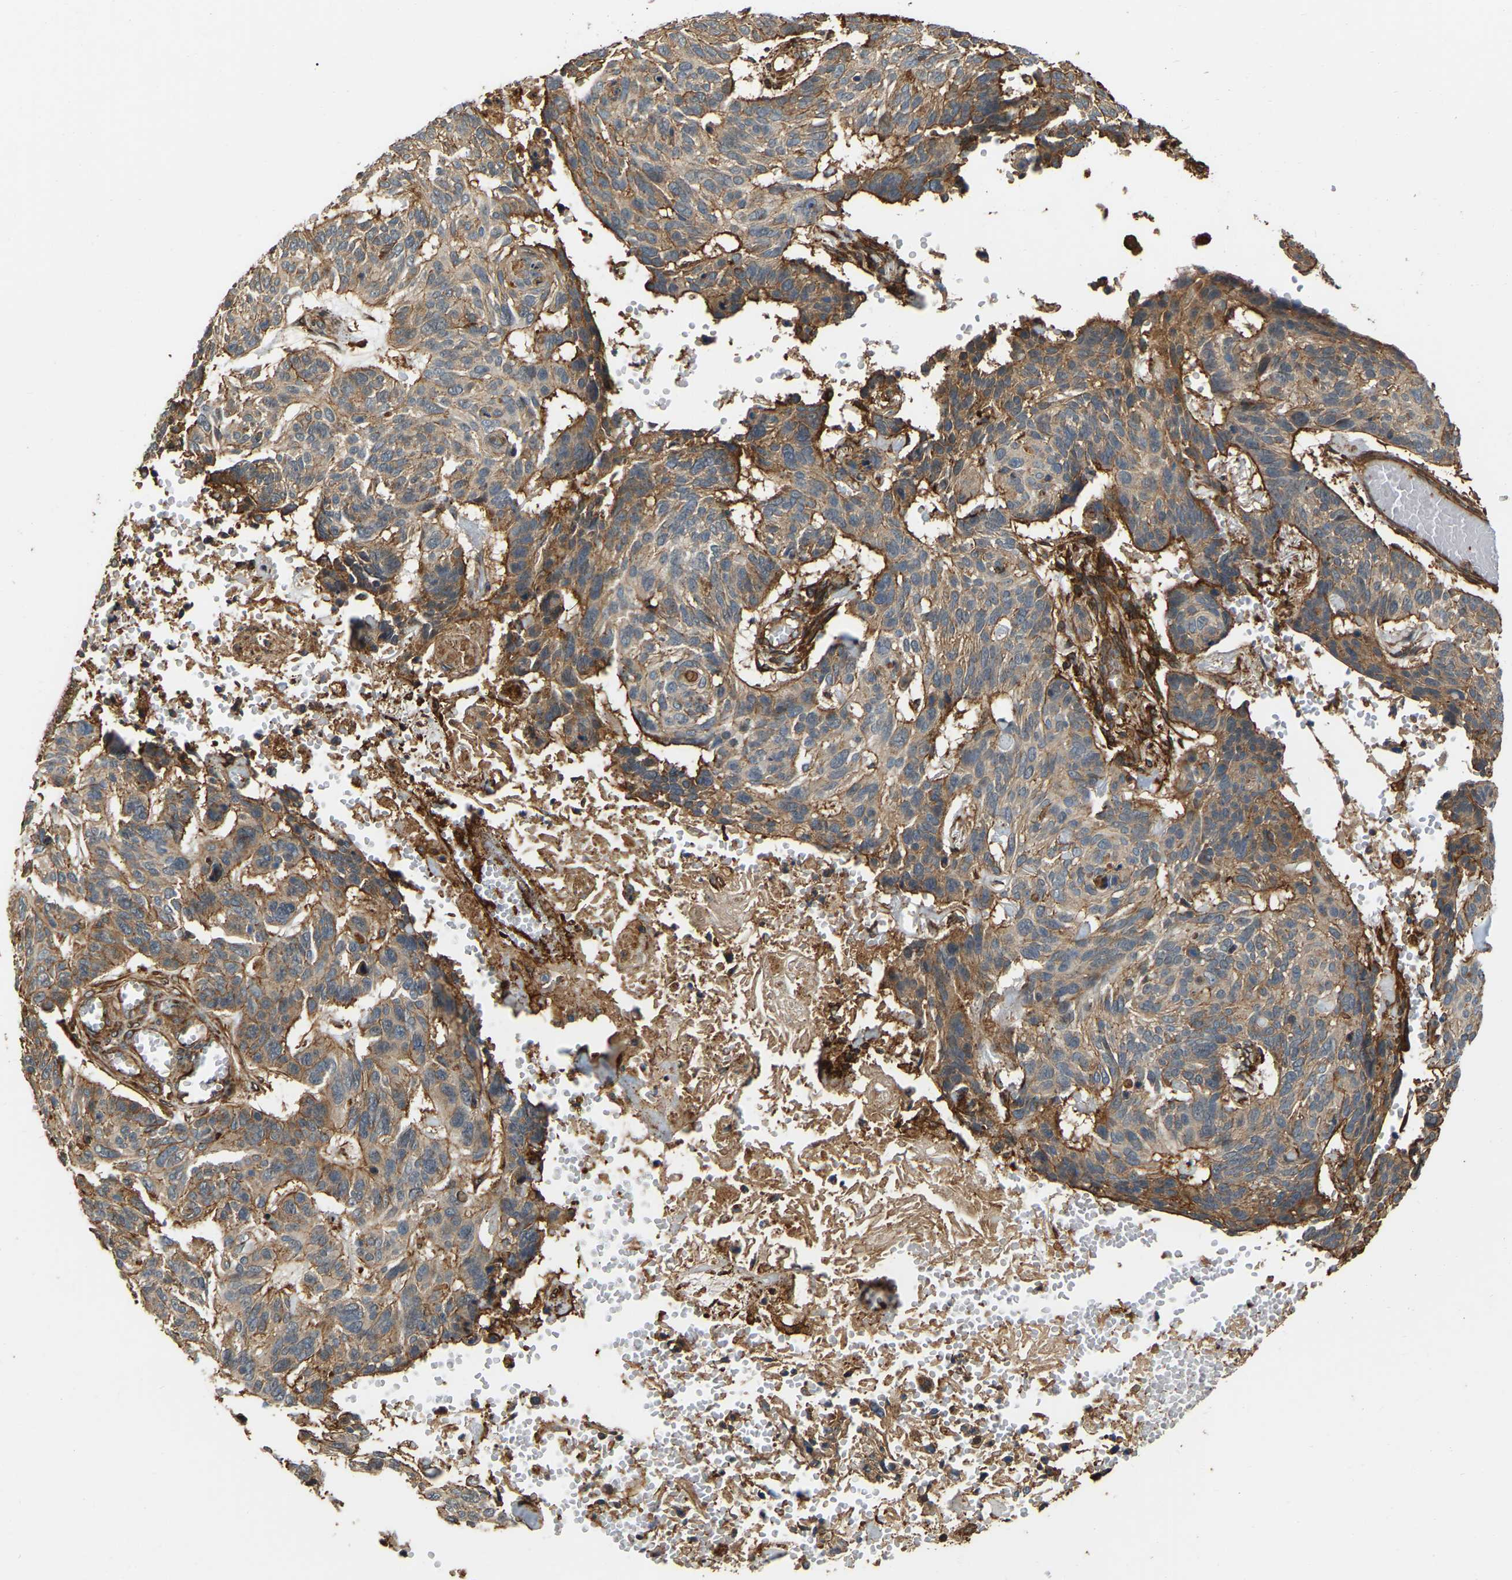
{"staining": {"intensity": "moderate", "quantity": ">75%", "location": "cytoplasmic/membranous"}, "tissue": "skin cancer", "cell_type": "Tumor cells", "image_type": "cancer", "snomed": [{"axis": "morphology", "description": "Basal cell carcinoma"}, {"axis": "topography", "description": "Skin"}], "caption": "Human skin basal cell carcinoma stained for a protein (brown) shows moderate cytoplasmic/membranous positive positivity in approximately >75% of tumor cells.", "gene": "SAMD9L", "patient": {"sex": "male", "age": 85}}